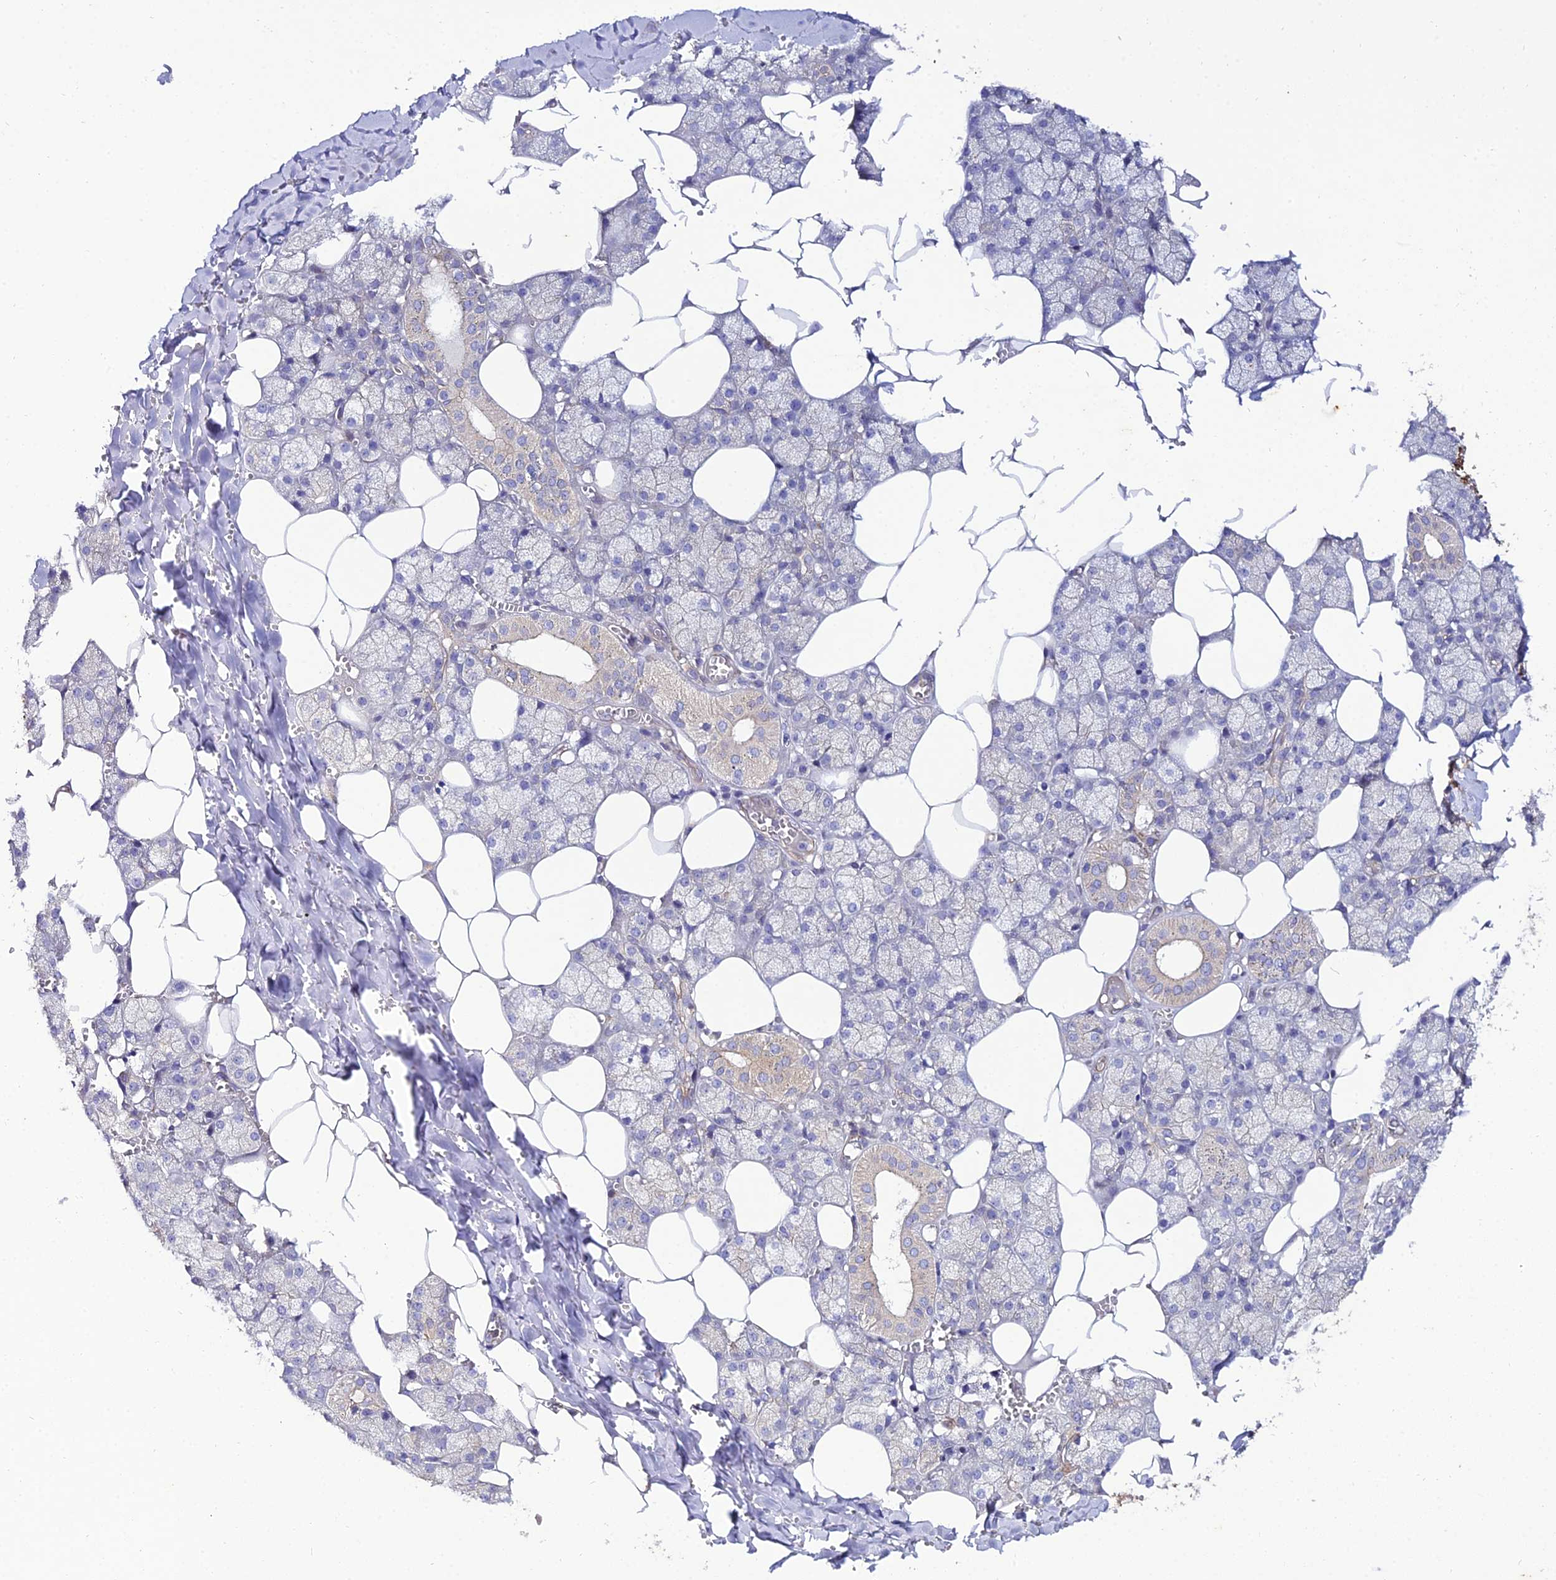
{"staining": {"intensity": "weak", "quantity": "25%-75%", "location": "cytoplasmic/membranous"}, "tissue": "salivary gland", "cell_type": "Glandular cells", "image_type": "normal", "snomed": [{"axis": "morphology", "description": "Normal tissue, NOS"}, {"axis": "topography", "description": "Salivary gland"}], "caption": "An image showing weak cytoplasmic/membranous expression in about 25%-75% of glandular cells in normal salivary gland, as visualized by brown immunohistochemical staining.", "gene": "ARL6IP1", "patient": {"sex": "male", "age": 62}}